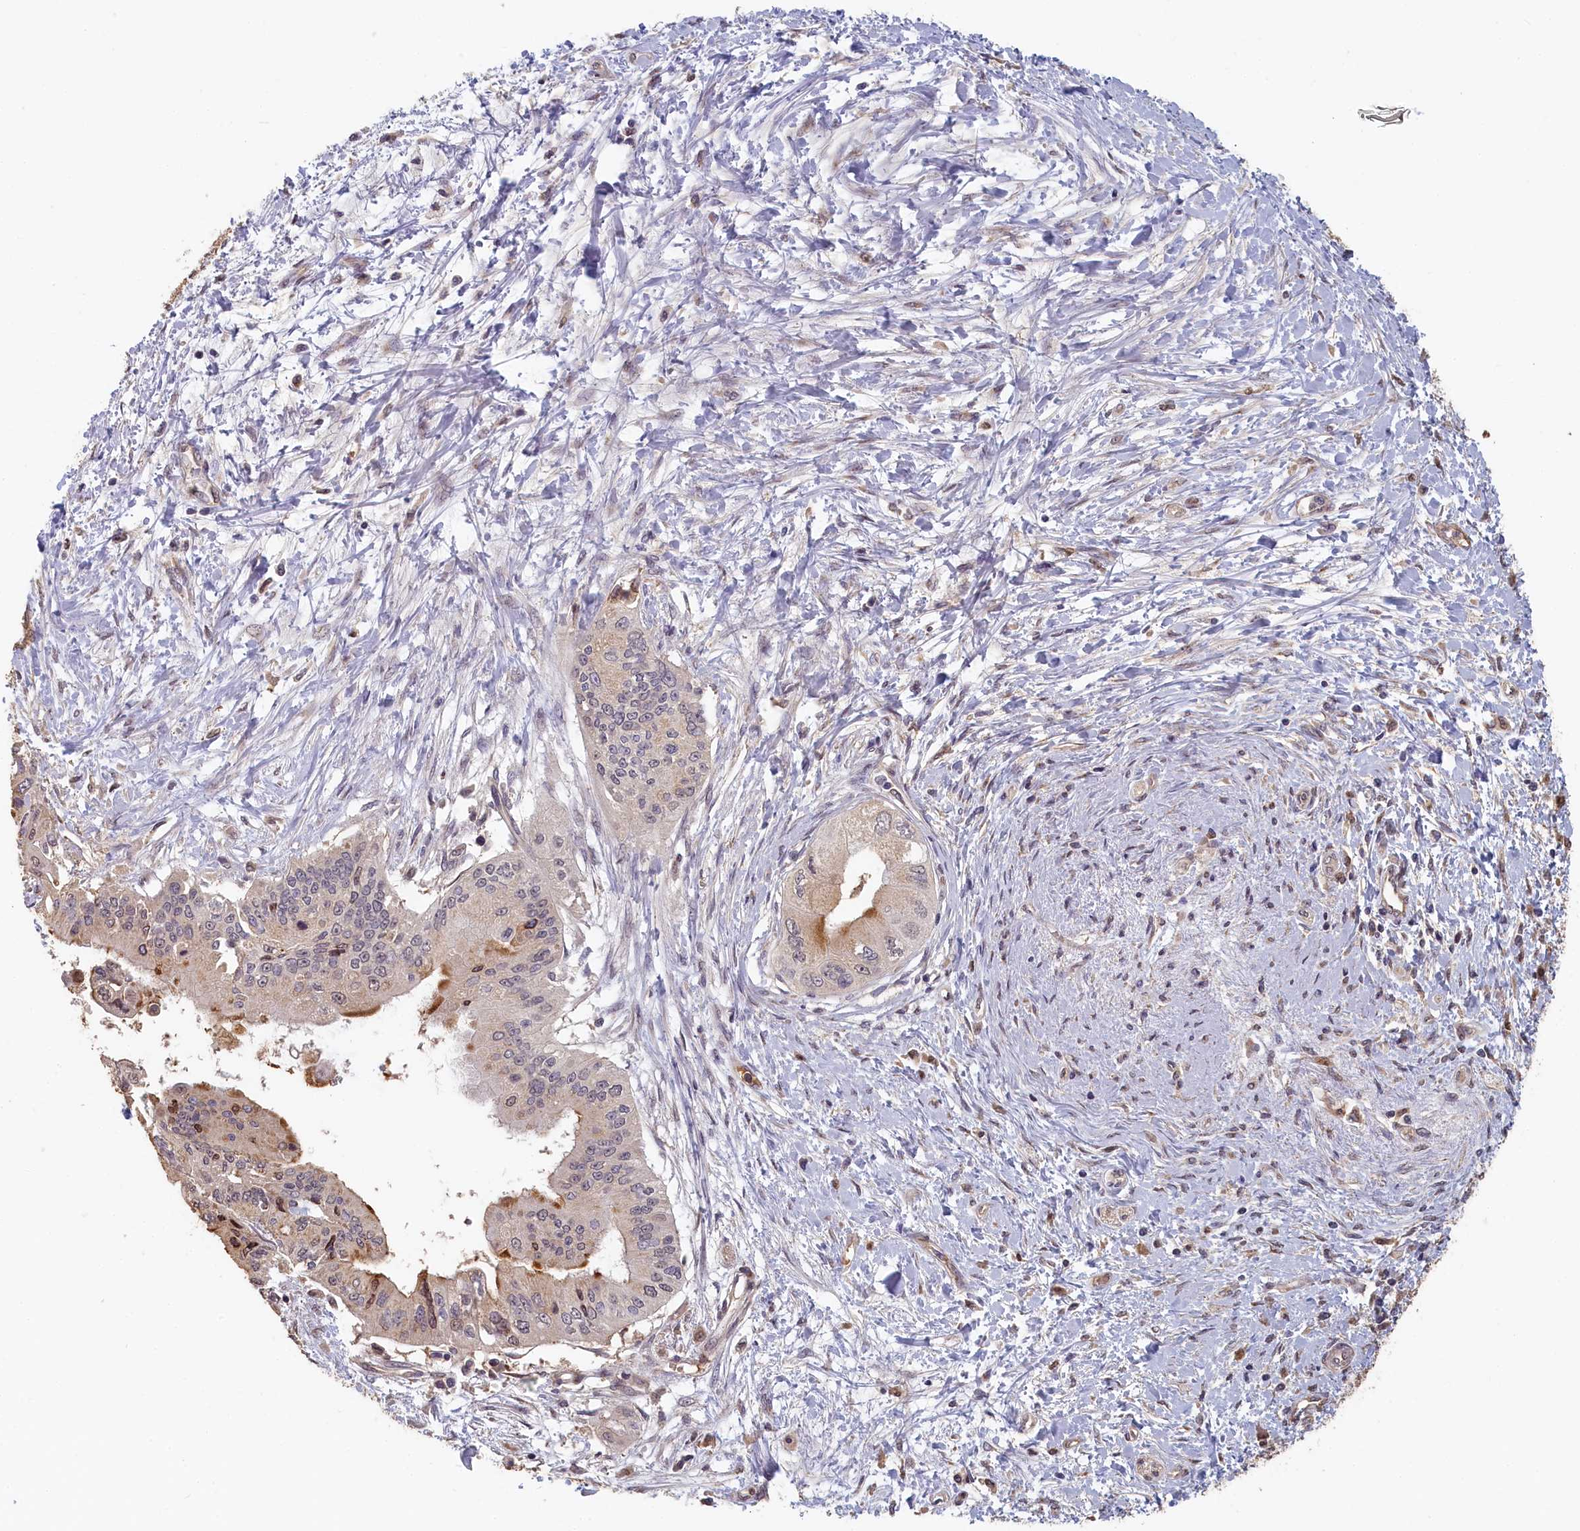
{"staining": {"intensity": "moderate", "quantity": "<25%", "location": "nuclear"}, "tissue": "pancreatic cancer", "cell_type": "Tumor cells", "image_type": "cancer", "snomed": [{"axis": "morphology", "description": "Adenocarcinoma, NOS"}, {"axis": "topography", "description": "Pancreas"}], "caption": "Pancreatic adenocarcinoma stained with immunohistochemistry demonstrates moderate nuclear positivity in about <25% of tumor cells.", "gene": "STX16", "patient": {"sex": "male", "age": 46}}